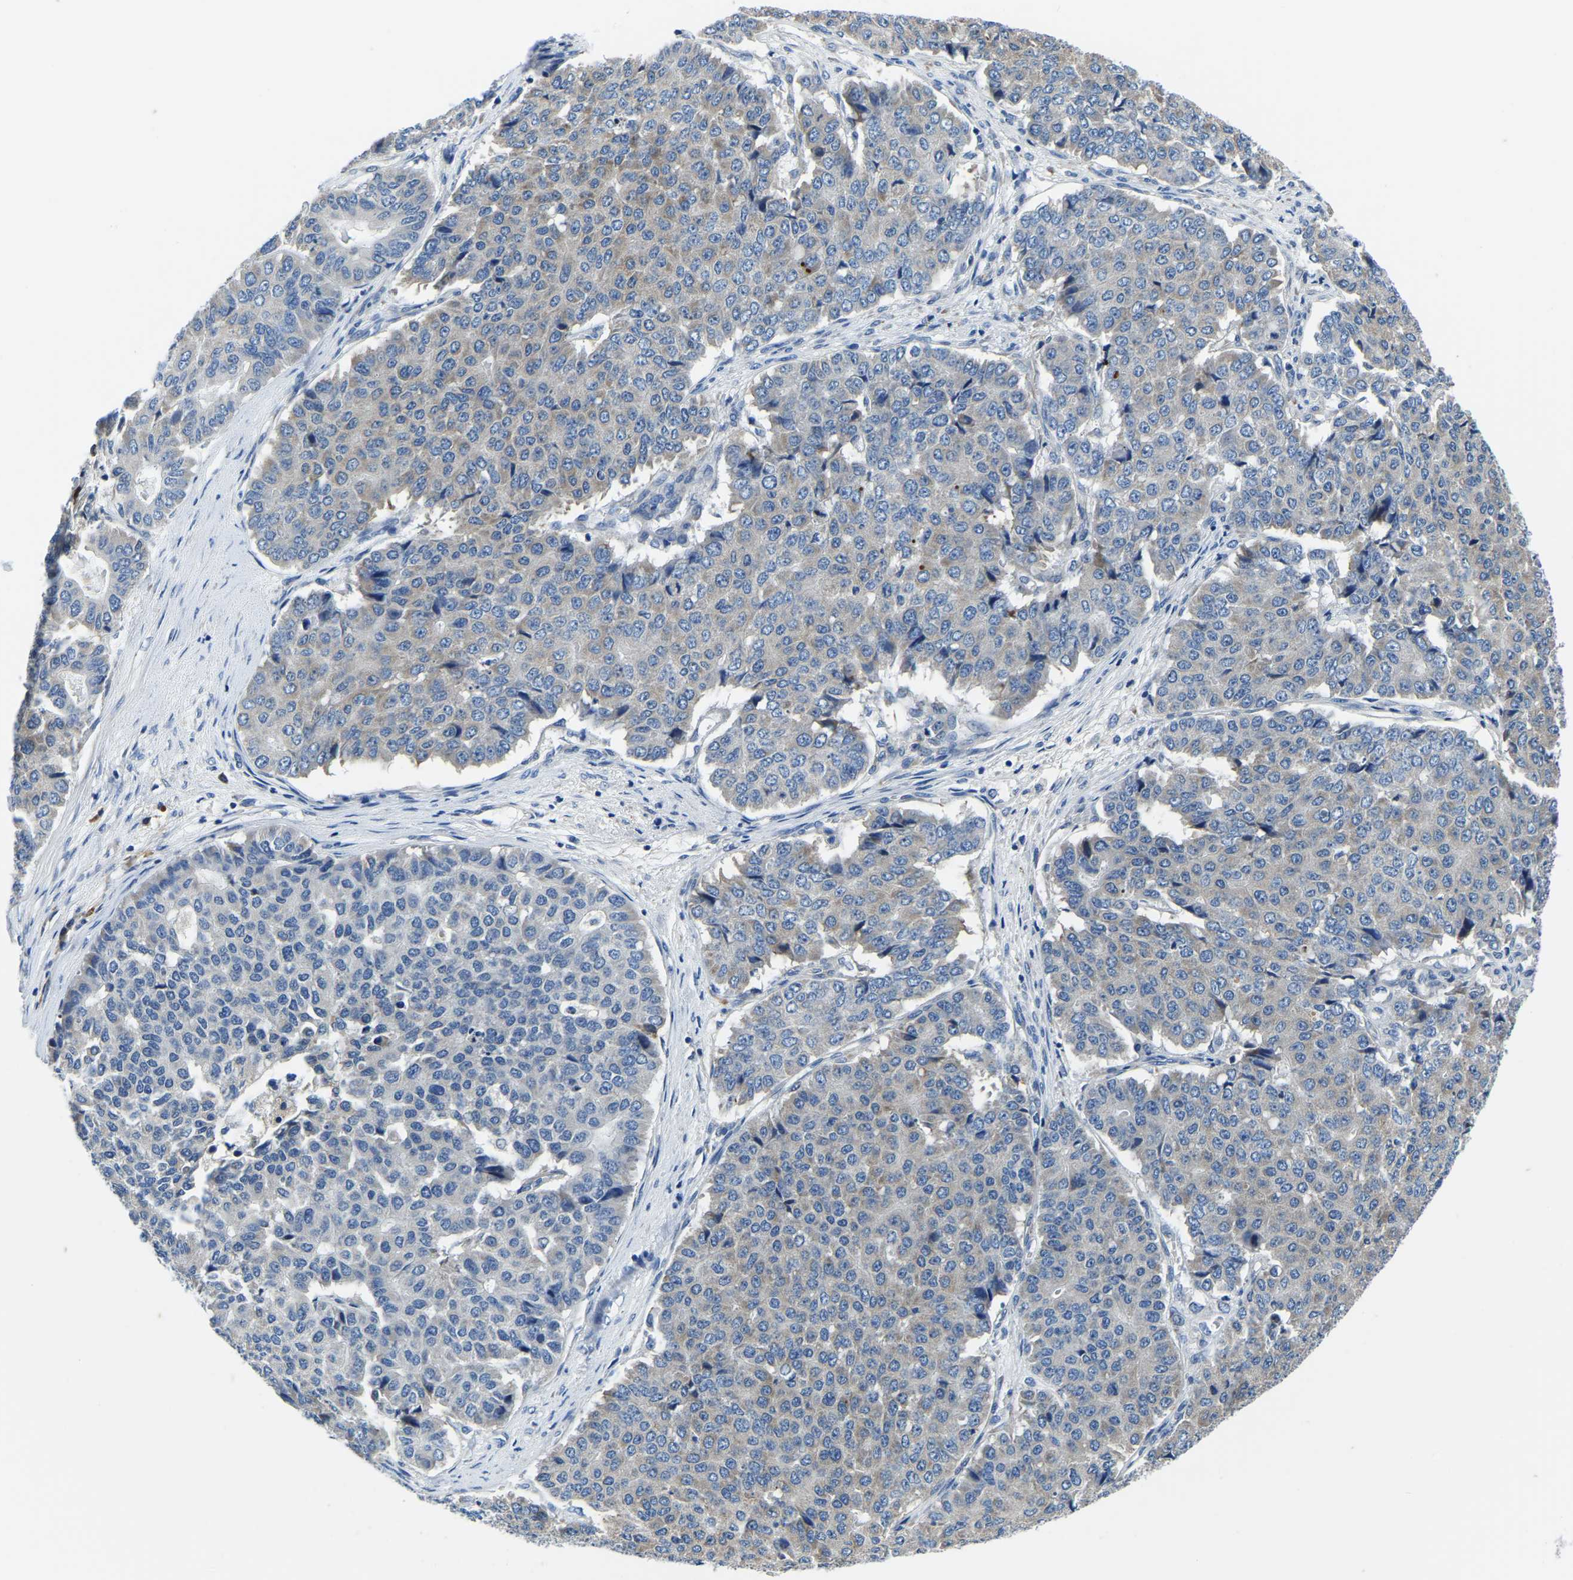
{"staining": {"intensity": "moderate", "quantity": "<25%", "location": "cytoplasmic/membranous"}, "tissue": "pancreatic cancer", "cell_type": "Tumor cells", "image_type": "cancer", "snomed": [{"axis": "morphology", "description": "Adenocarcinoma, NOS"}, {"axis": "topography", "description": "Pancreas"}], "caption": "Adenocarcinoma (pancreatic) tissue shows moderate cytoplasmic/membranous positivity in approximately <25% of tumor cells Ihc stains the protein of interest in brown and the nuclei are stained blue.", "gene": "LIAS", "patient": {"sex": "male", "age": 50}}